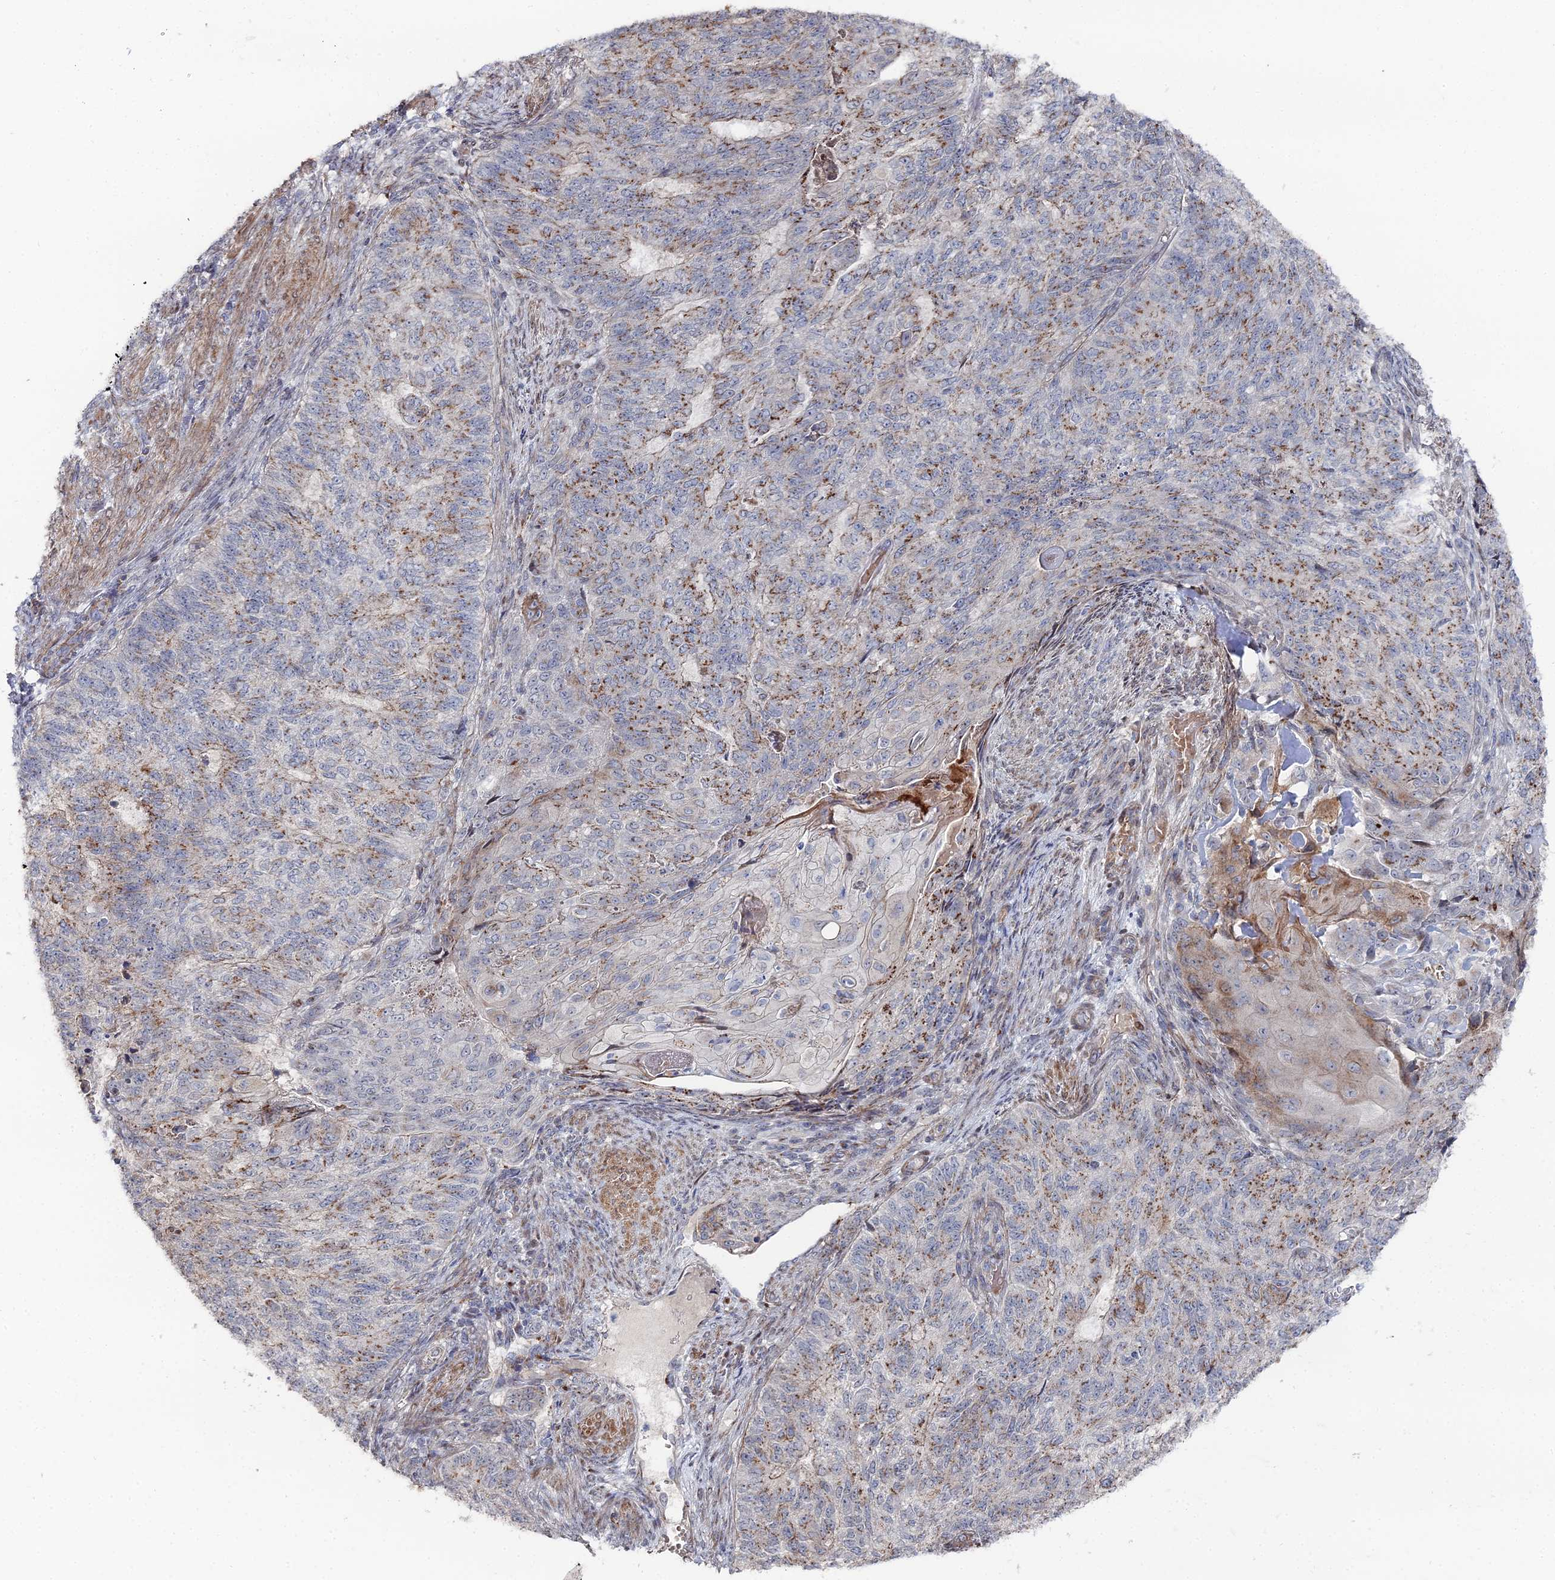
{"staining": {"intensity": "moderate", "quantity": "25%-75%", "location": "cytoplasmic/membranous"}, "tissue": "endometrial cancer", "cell_type": "Tumor cells", "image_type": "cancer", "snomed": [{"axis": "morphology", "description": "Adenocarcinoma, NOS"}, {"axis": "topography", "description": "Endometrium"}], "caption": "Immunohistochemical staining of endometrial cancer (adenocarcinoma) exhibits medium levels of moderate cytoplasmic/membranous expression in approximately 25%-75% of tumor cells. The protein is shown in brown color, while the nuclei are stained blue.", "gene": "SGMS1", "patient": {"sex": "female", "age": 32}}